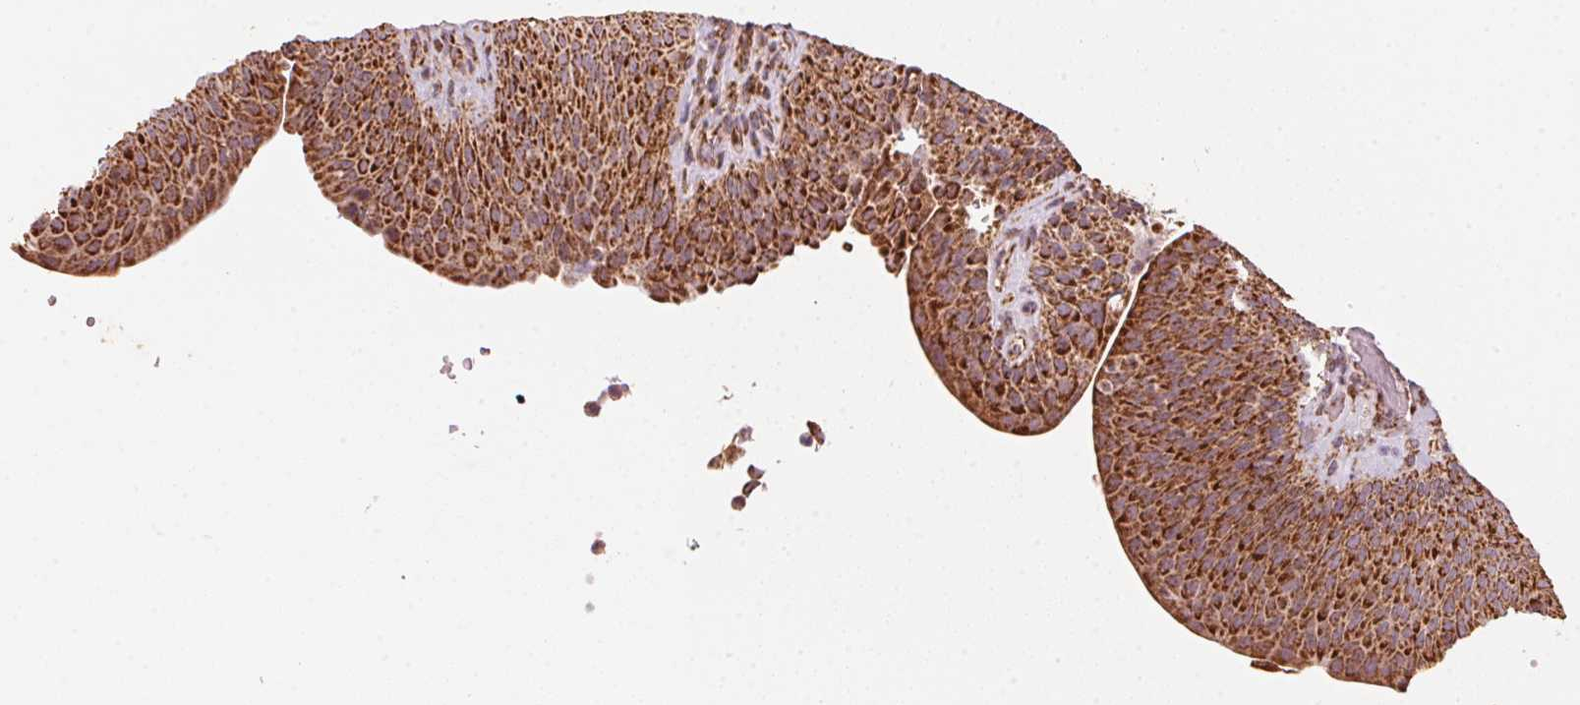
{"staining": {"intensity": "strong", "quantity": ">75%", "location": "cytoplasmic/membranous"}, "tissue": "urinary bladder", "cell_type": "Urothelial cells", "image_type": "normal", "snomed": [{"axis": "morphology", "description": "Normal tissue, NOS"}, {"axis": "topography", "description": "Urinary bladder"}, {"axis": "topography", "description": "Peripheral nerve tissue"}], "caption": "Immunohistochemical staining of normal urinary bladder displays strong cytoplasmic/membranous protein staining in about >75% of urothelial cells. (DAB (3,3'-diaminobenzidine) IHC with brightfield microscopy, high magnification).", "gene": "TOMM70", "patient": {"sex": "male", "age": 66}}